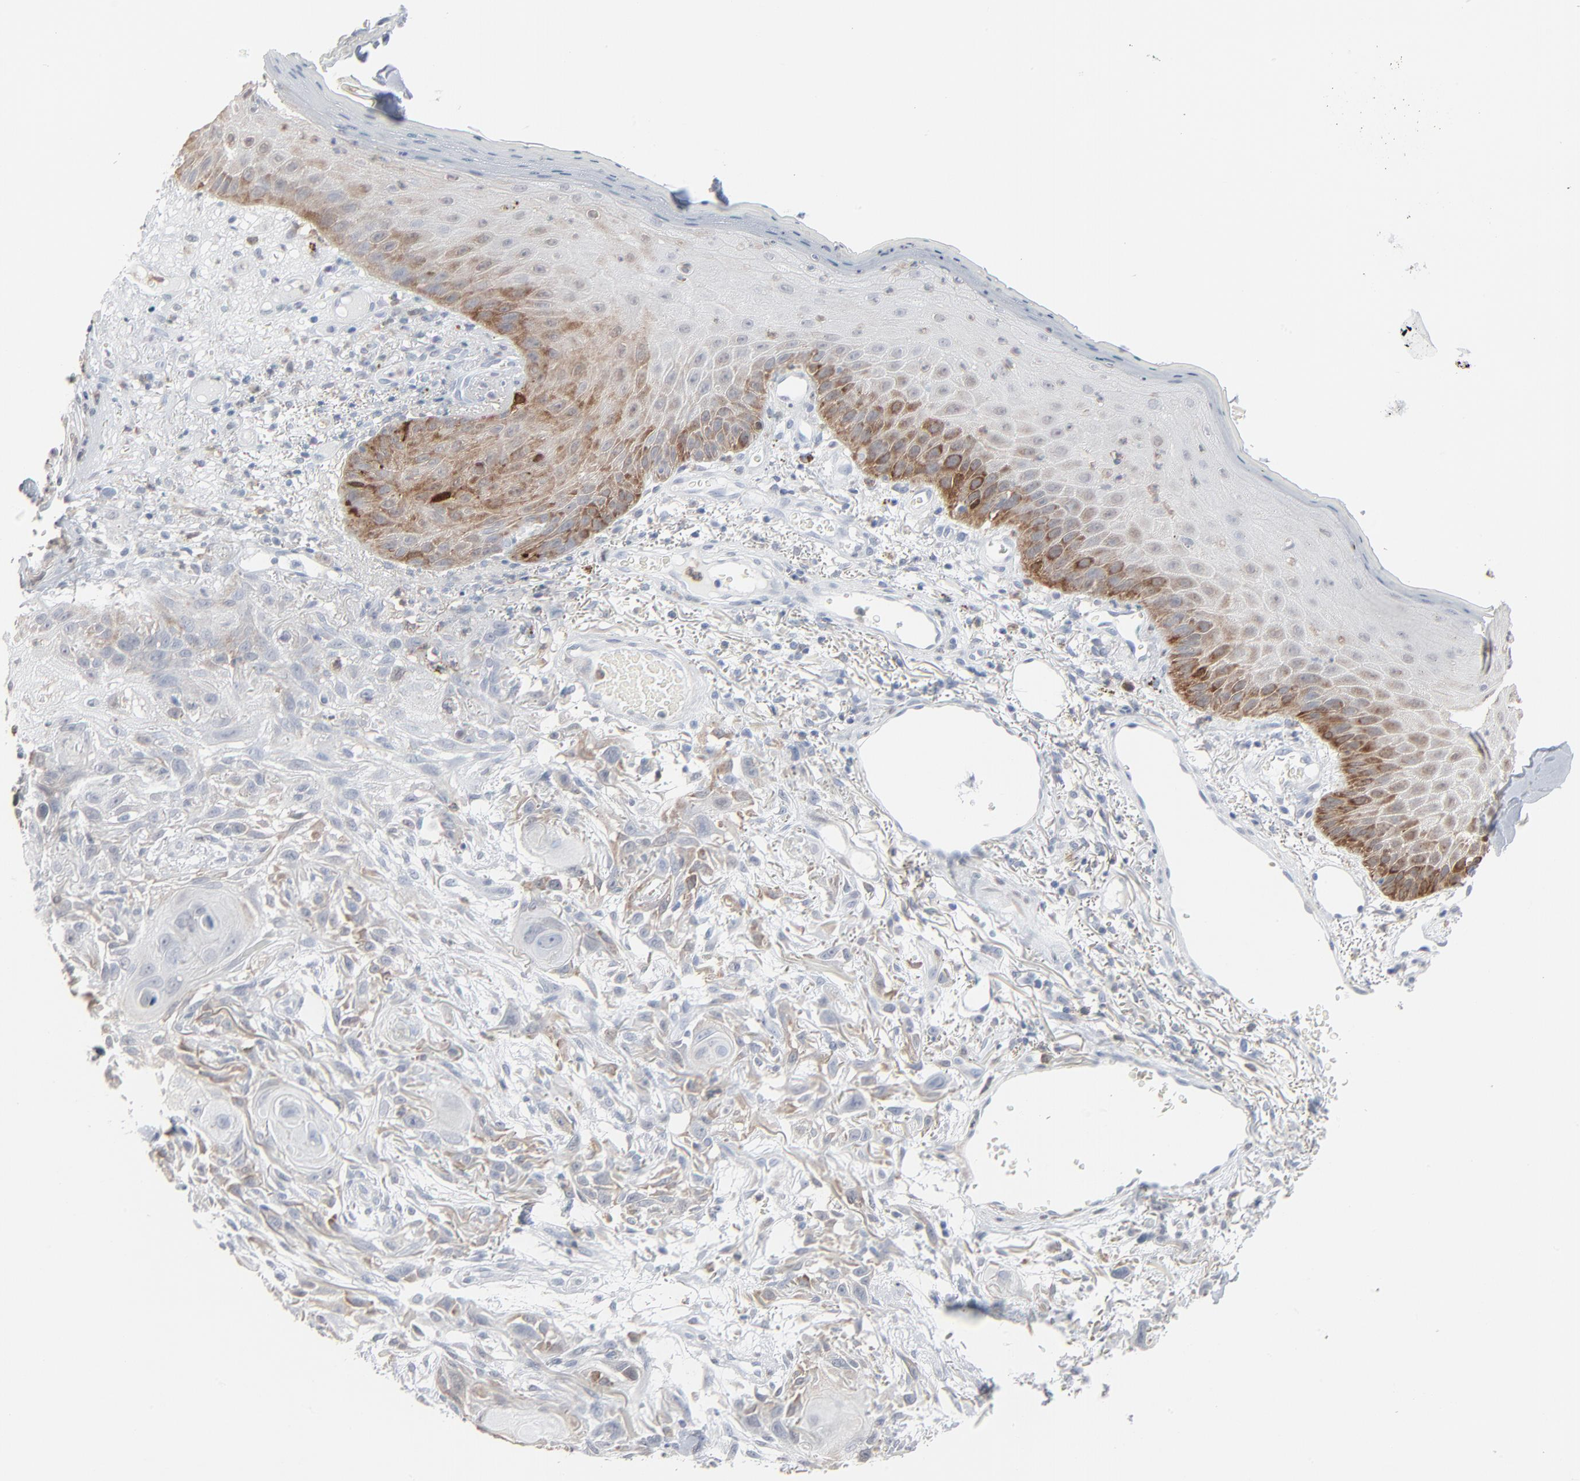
{"staining": {"intensity": "weak", "quantity": "25%-75%", "location": "cytoplasmic/membranous"}, "tissue": "skin cancer", "cell_type": "Tumor cells", "image_type": "cancer", "snomed": [{"axis": "morphology", "description": "Squamous cell carcinoma, NOS"}, {"axis": "topography", "description": "Skin"}], "caption": "Human skin squamous cell carcinoma stained with a protein marker reveals weak staining in tumor cells.", "gene": "PHGDH", "patient": {"sex": "female", "age": 59}}